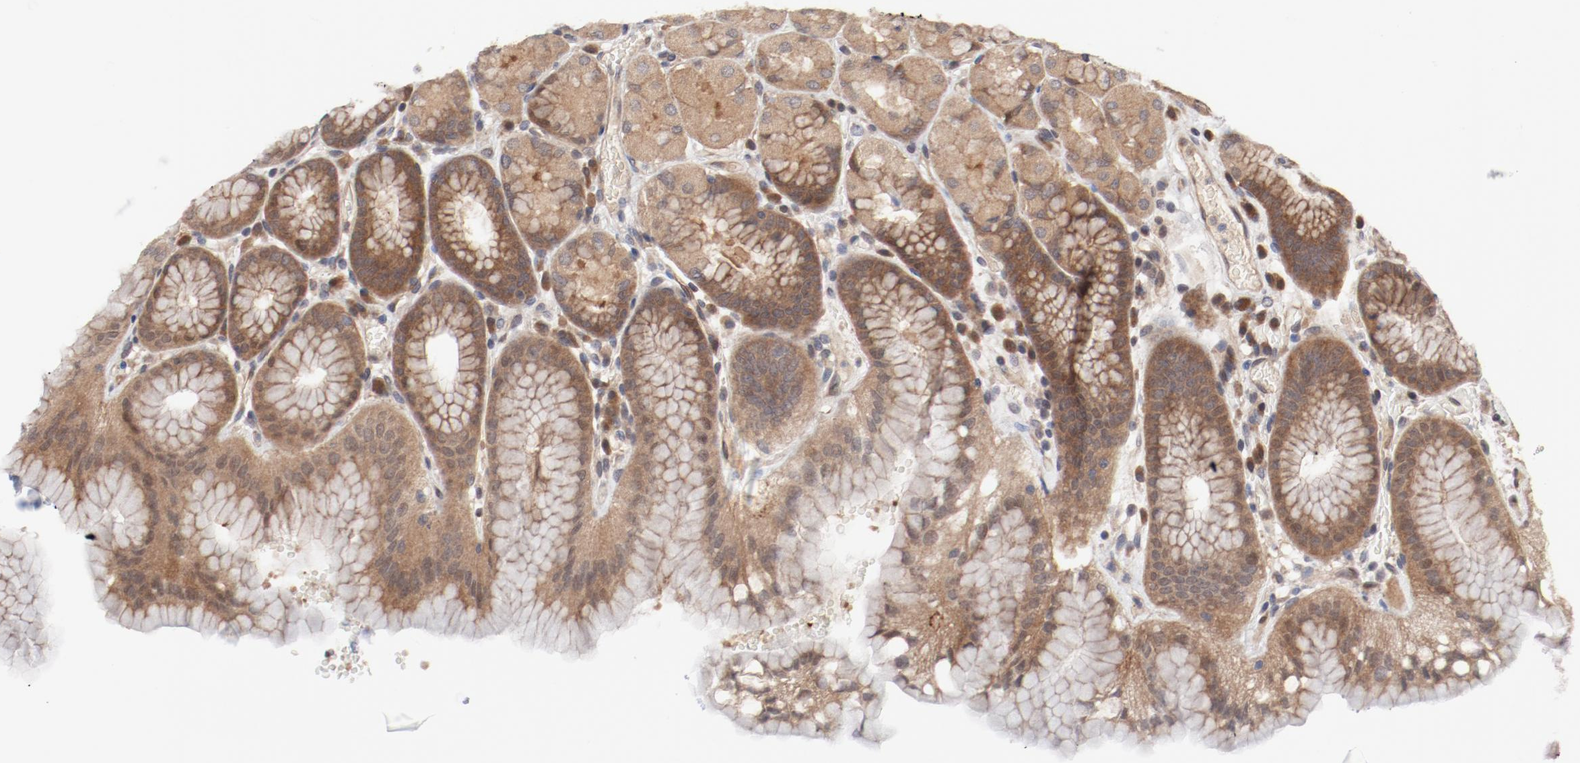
{"staining": {"intensity": "moderate", "quantity": "25%-75%", "location": "cytoplasmic/membranous"}, "tissue": "stomach", "cell_type": "Glandular cells", "image_type": "normal", "snomed": [{"axis": "morphology", "description": "Normal tissue, NOS"}, {"axis": "topography", "description": "Stomach, upper"}, {"axis": "topography", "description": "Stomach"}], "caption": "This micrograph demonstrates immunohistochemistry (IHC) staining of unremarkable stomach, with medium moderate cytoplasmic/membranous expression in approximately 25%-75% of glandular cells.", "gene": "PITPNM2", "patient": {"sex": "male", "age": 76}}